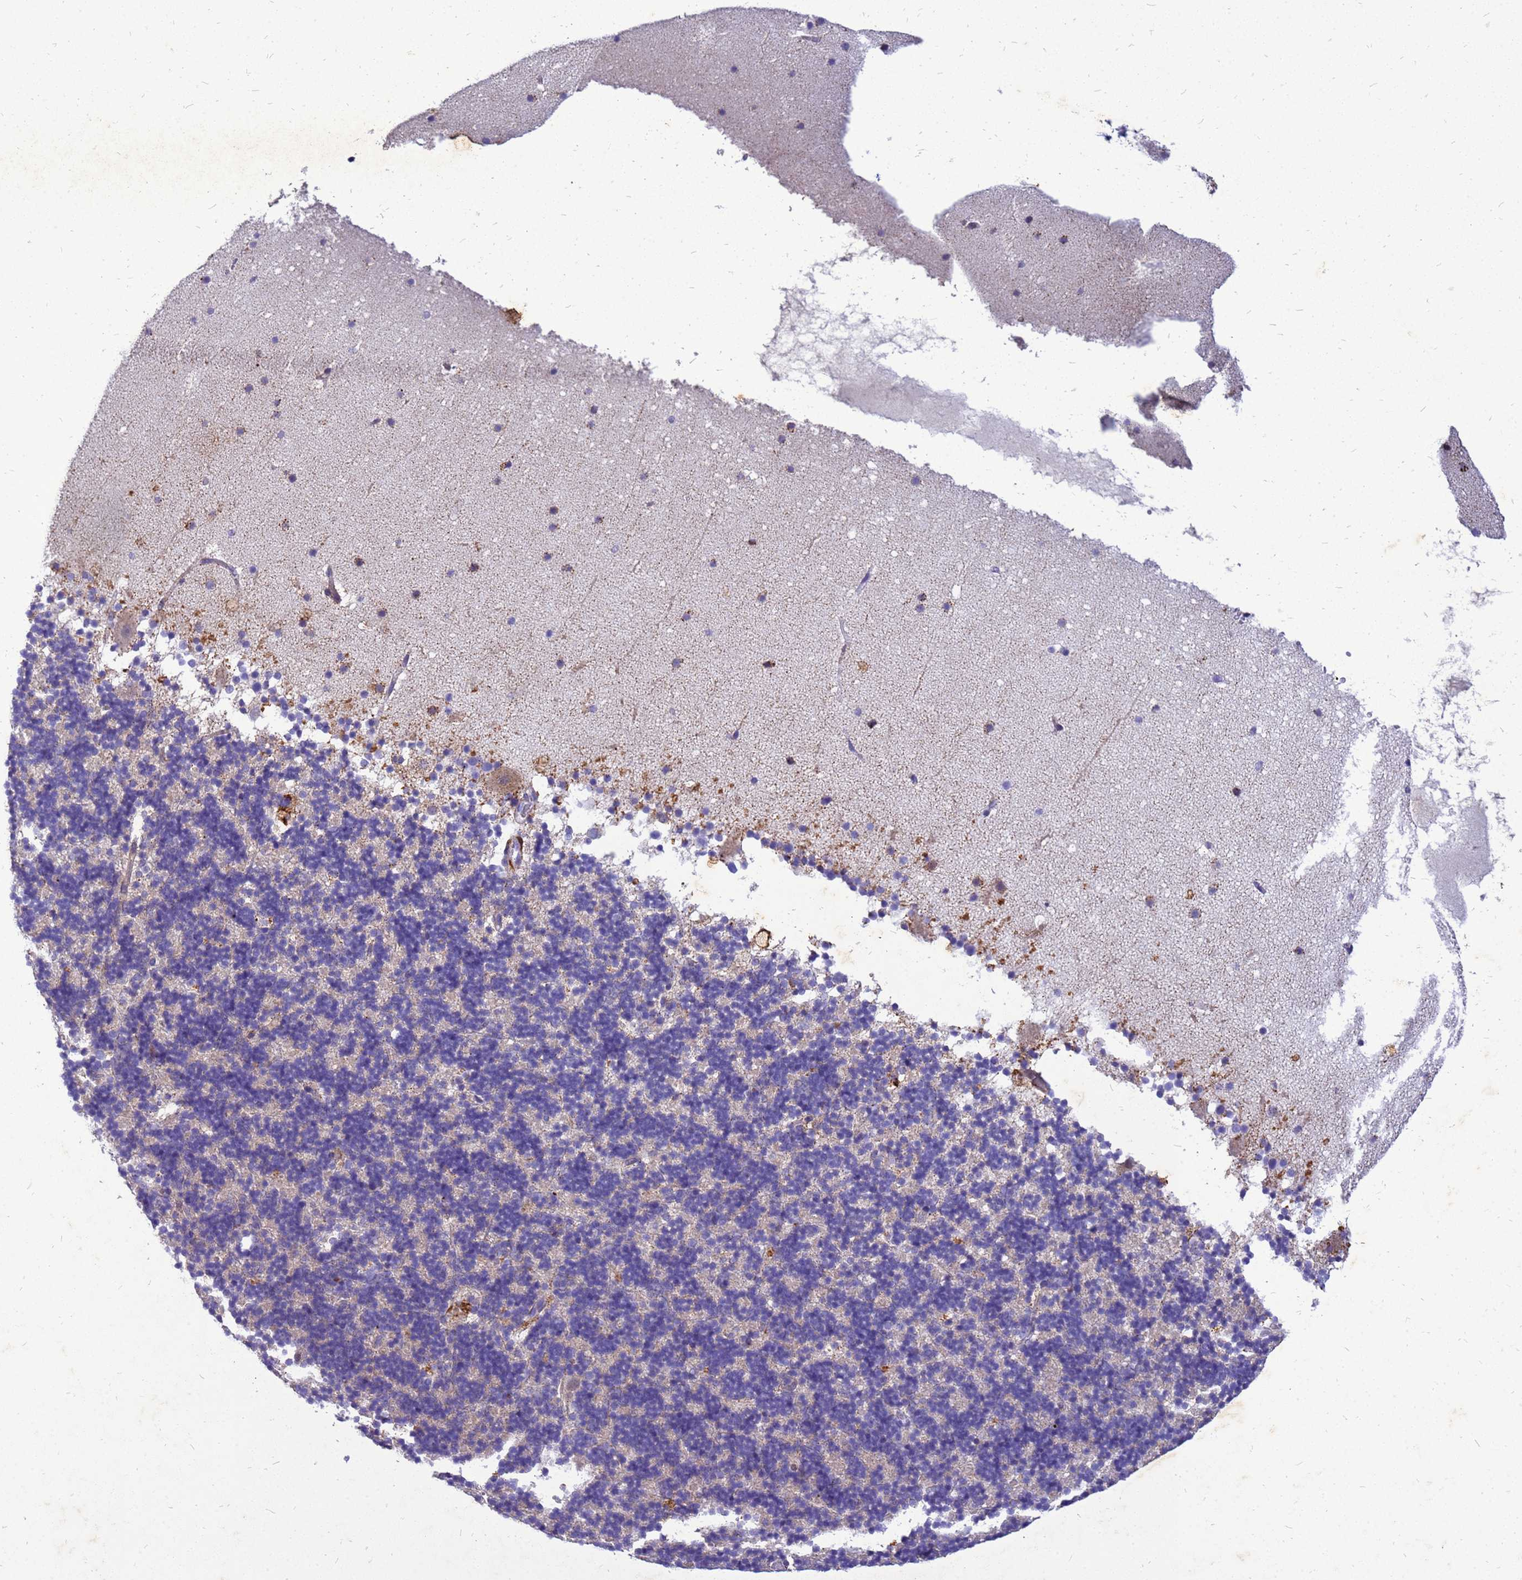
{"staining": {"intensity": "negative", "quantity": "none", "location": "none"}, "tissue": "cerebellum", "cell_type": "Cells in granular layer", "image_type": "normal", "snomed": [{"axis": "morphology", "description": "Normal tissue, NOS"}, {"axis": "topography", "description": "Cerebellum"}], "caption": "An immunohistochemistry (IHC) histopathology image of unremarkable cerebellum is shown. There is no staining in cells in granular layer of cerebellum.", "gene": "AKR1C1", "patient": {"sex": "male", "age": 57}}